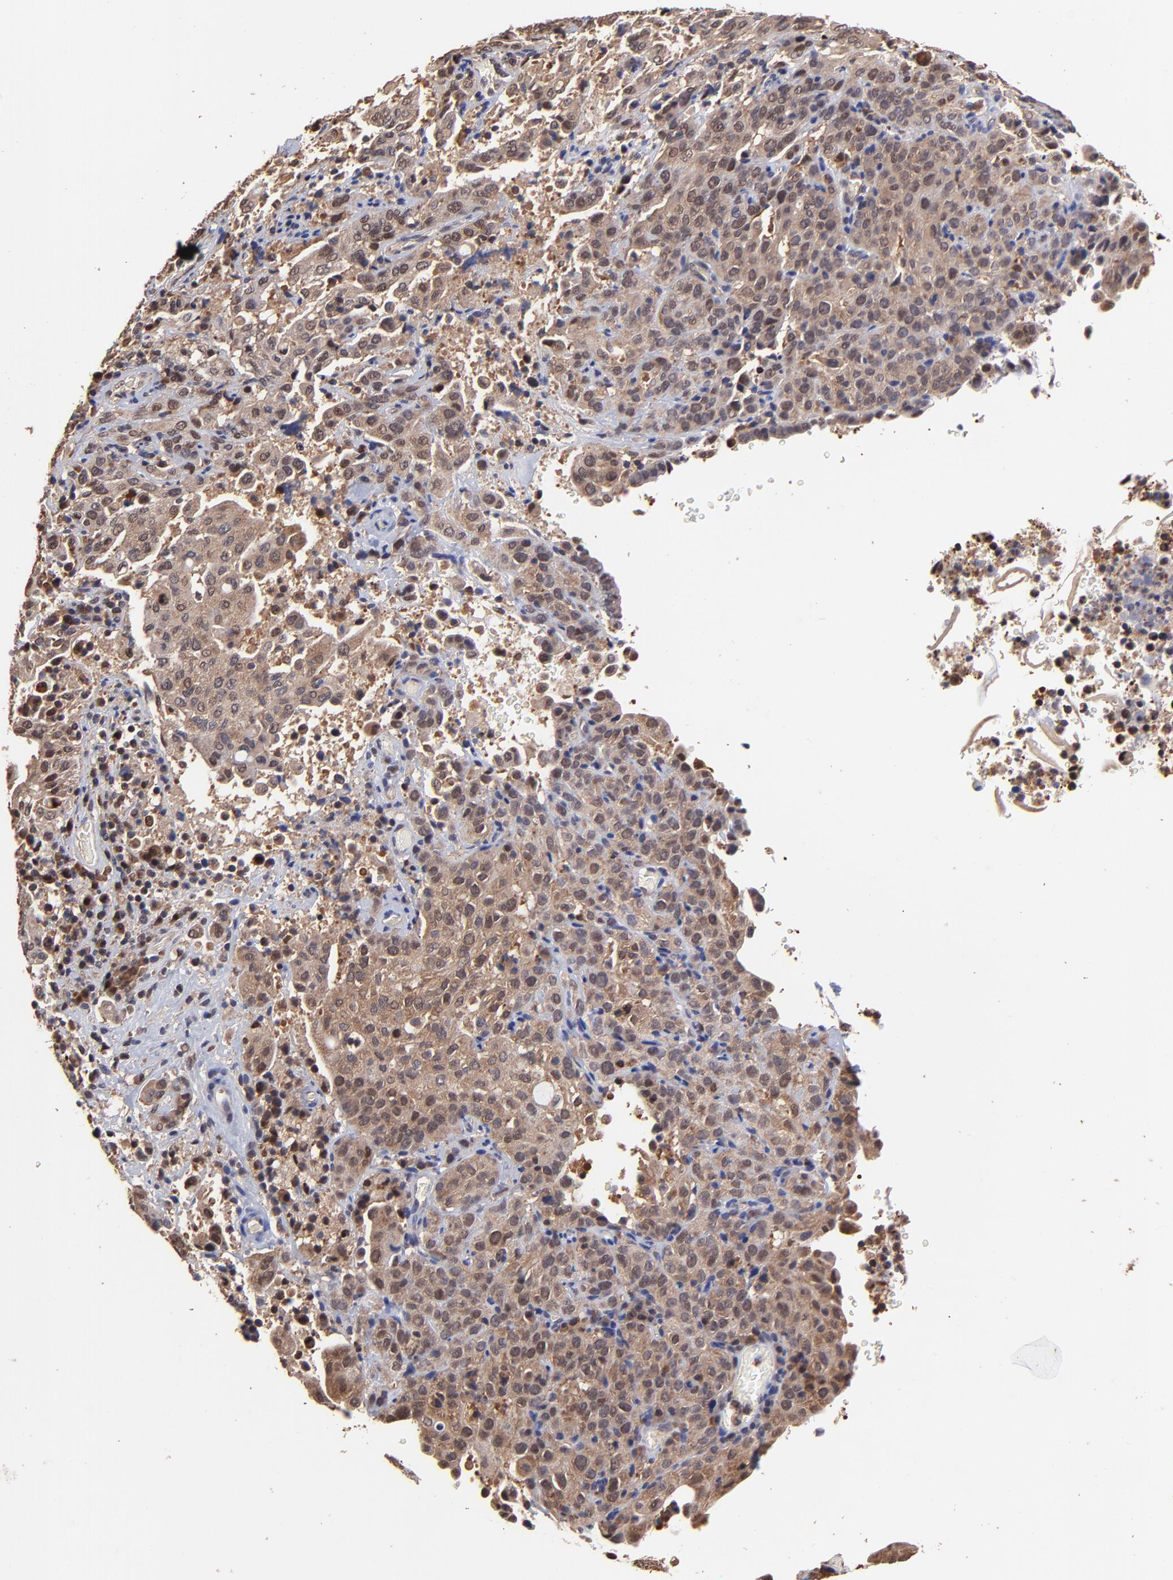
{"staining": {"intensity": "moderate", "quantity": ">75%", "location": "cytoplasmic/membranous,nuclear"}, "tissue": "cervical cancer", "cell_type": "Tumor cells", "image_type": "cancer", "snomed": [{"axis": "morphology", "description": "Squamous cell carcinoma, NOS"}, {"axis": "topography", "description": "Cervix"}], "caption": "Cervical cancer (squamous cell carcinoma) stained with immunohistochemistry (IHC) displays moderate cytoplasmic/membranous and nuclear staining in about >75% of tumor cells.", "gene": "PSMA6", "patient": {"sex": "female", "age": 41}}